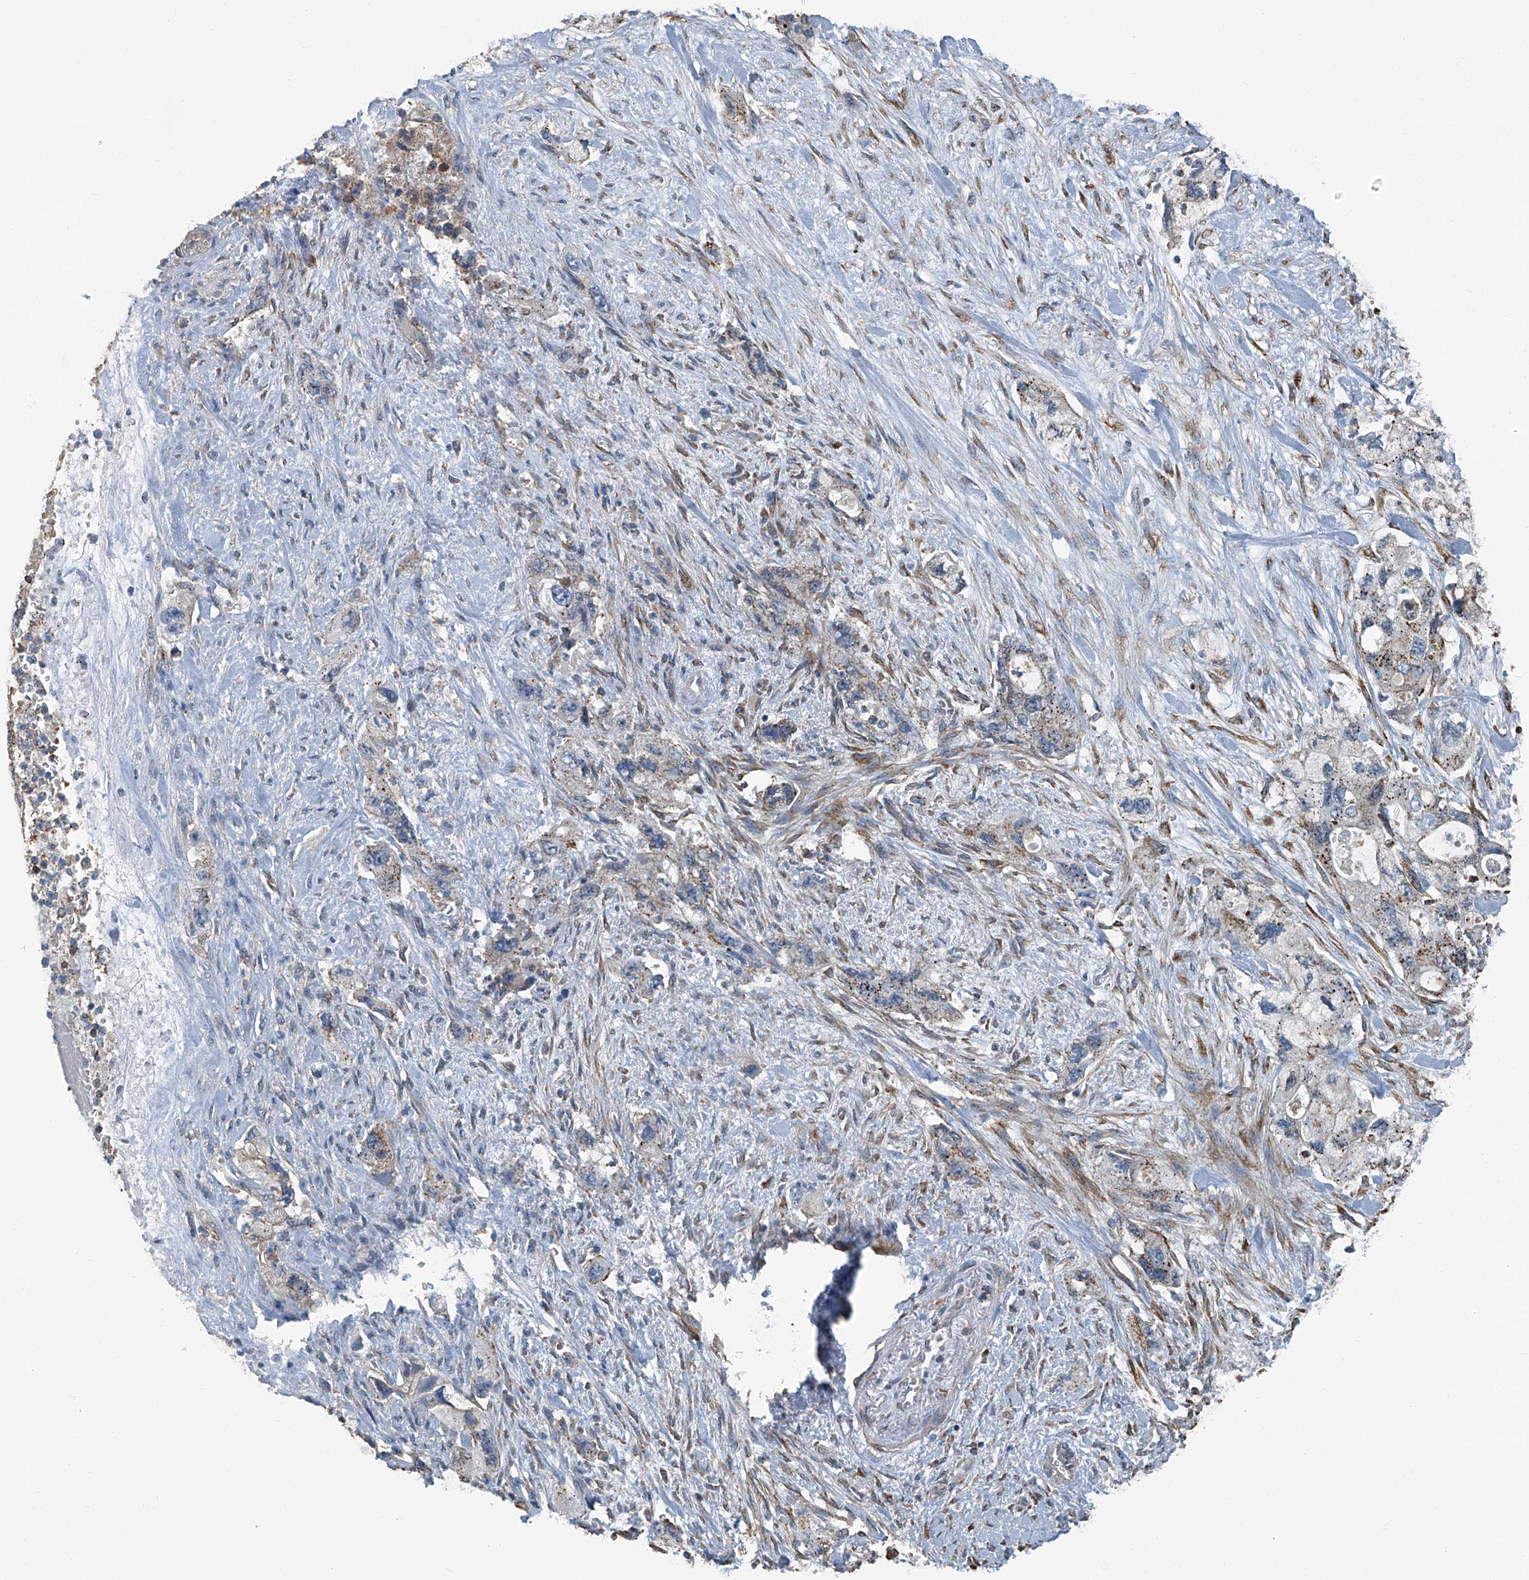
{"staining": {"intensity": "weak", "quantity": ">75%", "location": "cytoplasmic/membranous"}, "tissue": "pancreatic cancer", "cell_type": "Tumor cells", "image_type": "cancer", "snomed": [{"axis": "morphology", "description": "Adenocarcinoma, NOS"}, {"axis": "topography", "description": "Pancreas"}], "caption": "Pancreatic cancer (adenocarcinoma) stained with immunohistochemistry reveals weak cytoplasmic/membranous positivity in about >75% of tumor cells.", "gene": "SEPTIN7", "patient": {"sex": "female", "age": 73}}